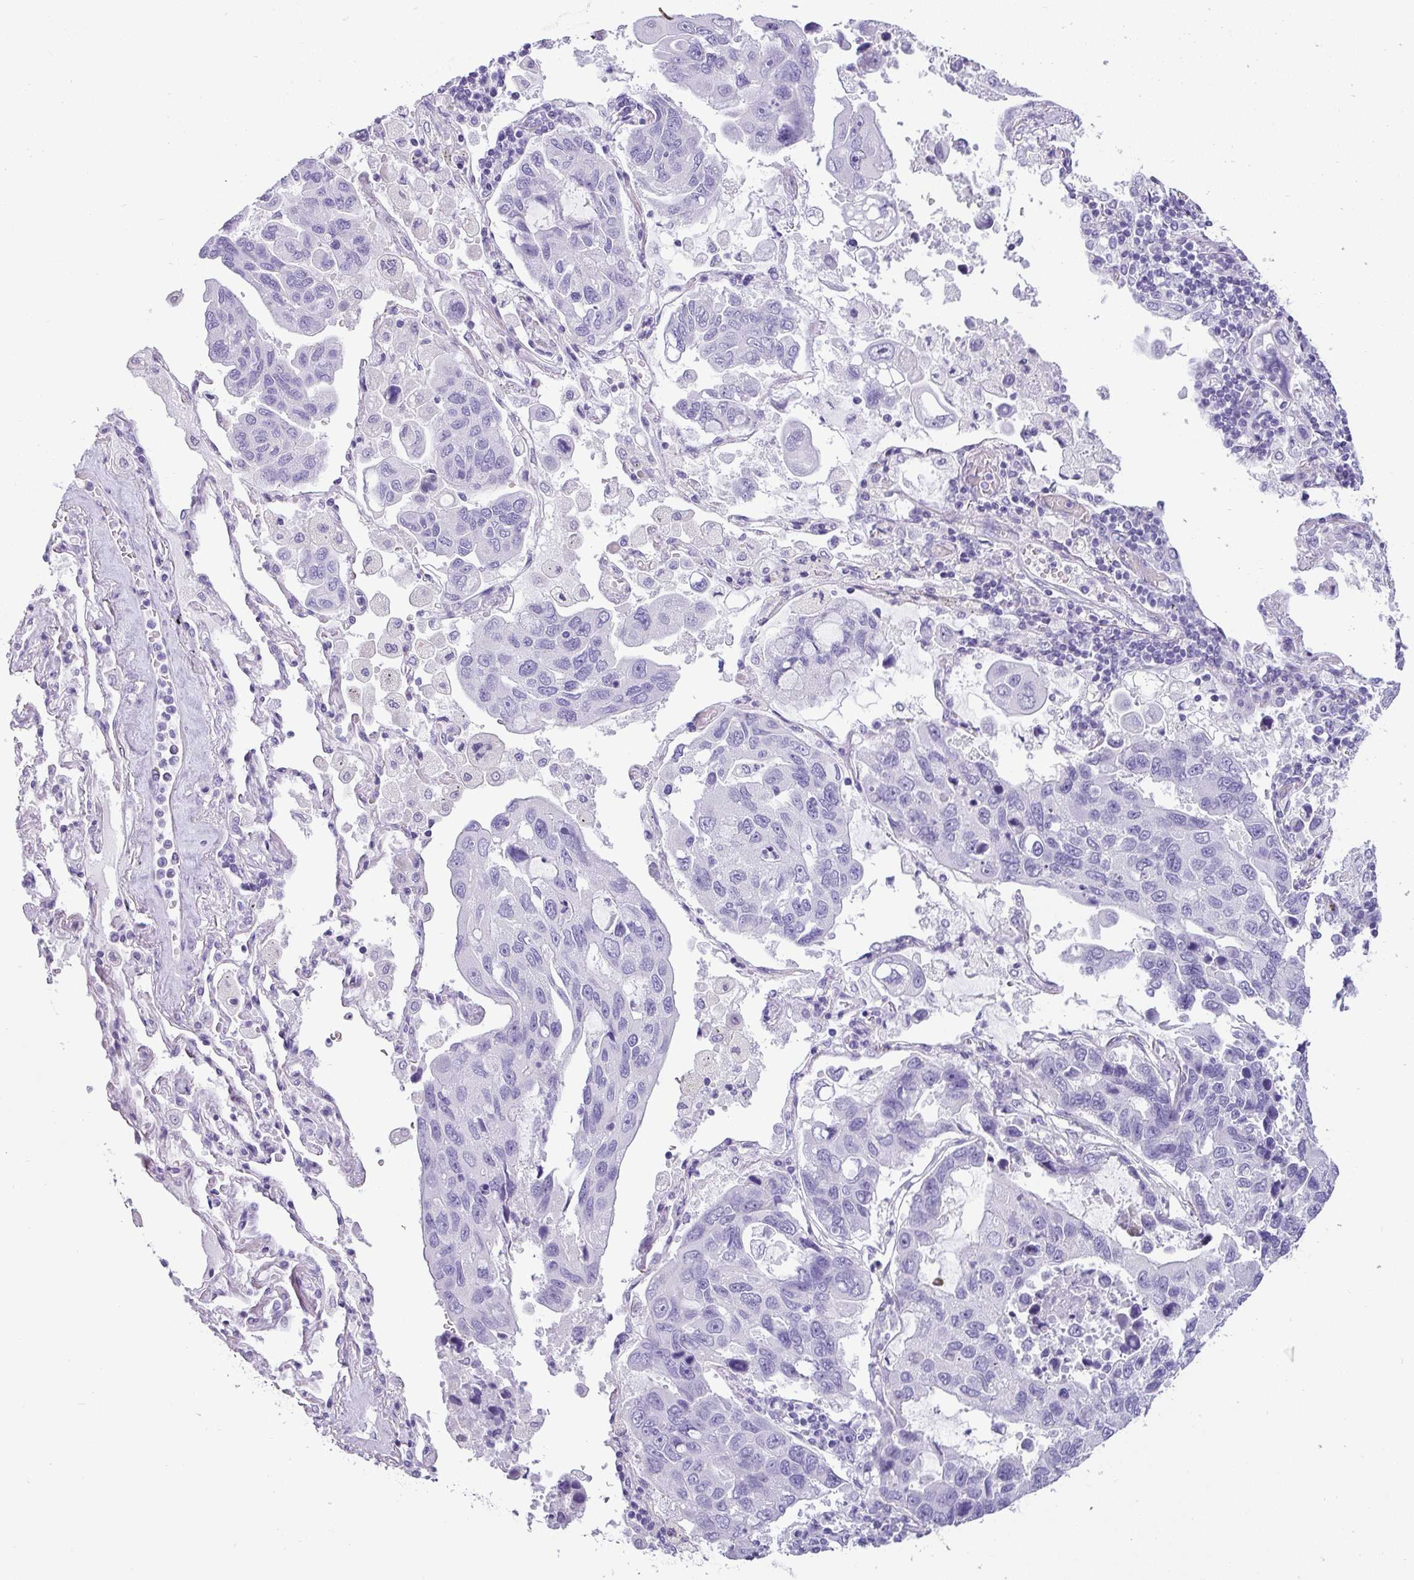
{"staining": {"intensity": "negative", "quantity": "none", "location": "none"}, "tissue": "lung cancer", "cell_type": "Tumor cells", "image_type": "cancer", "snomed": [{"axis": "morphology", "description": "Adenocarcinoma, NOS"}, {"axis": "topography", "description": "Lung"}], "caption": "A photomicrograph of human lung cancer (adenocarcinoma) is negative for staining in tumor cells. The staining is performed using DAB (3,3'-diaminobenzidine) brown chromogen with nuclei counter-stained in using hematoxylin.", "gene": "VCY1B", "patient": {"sex": "male", "age": 64}}